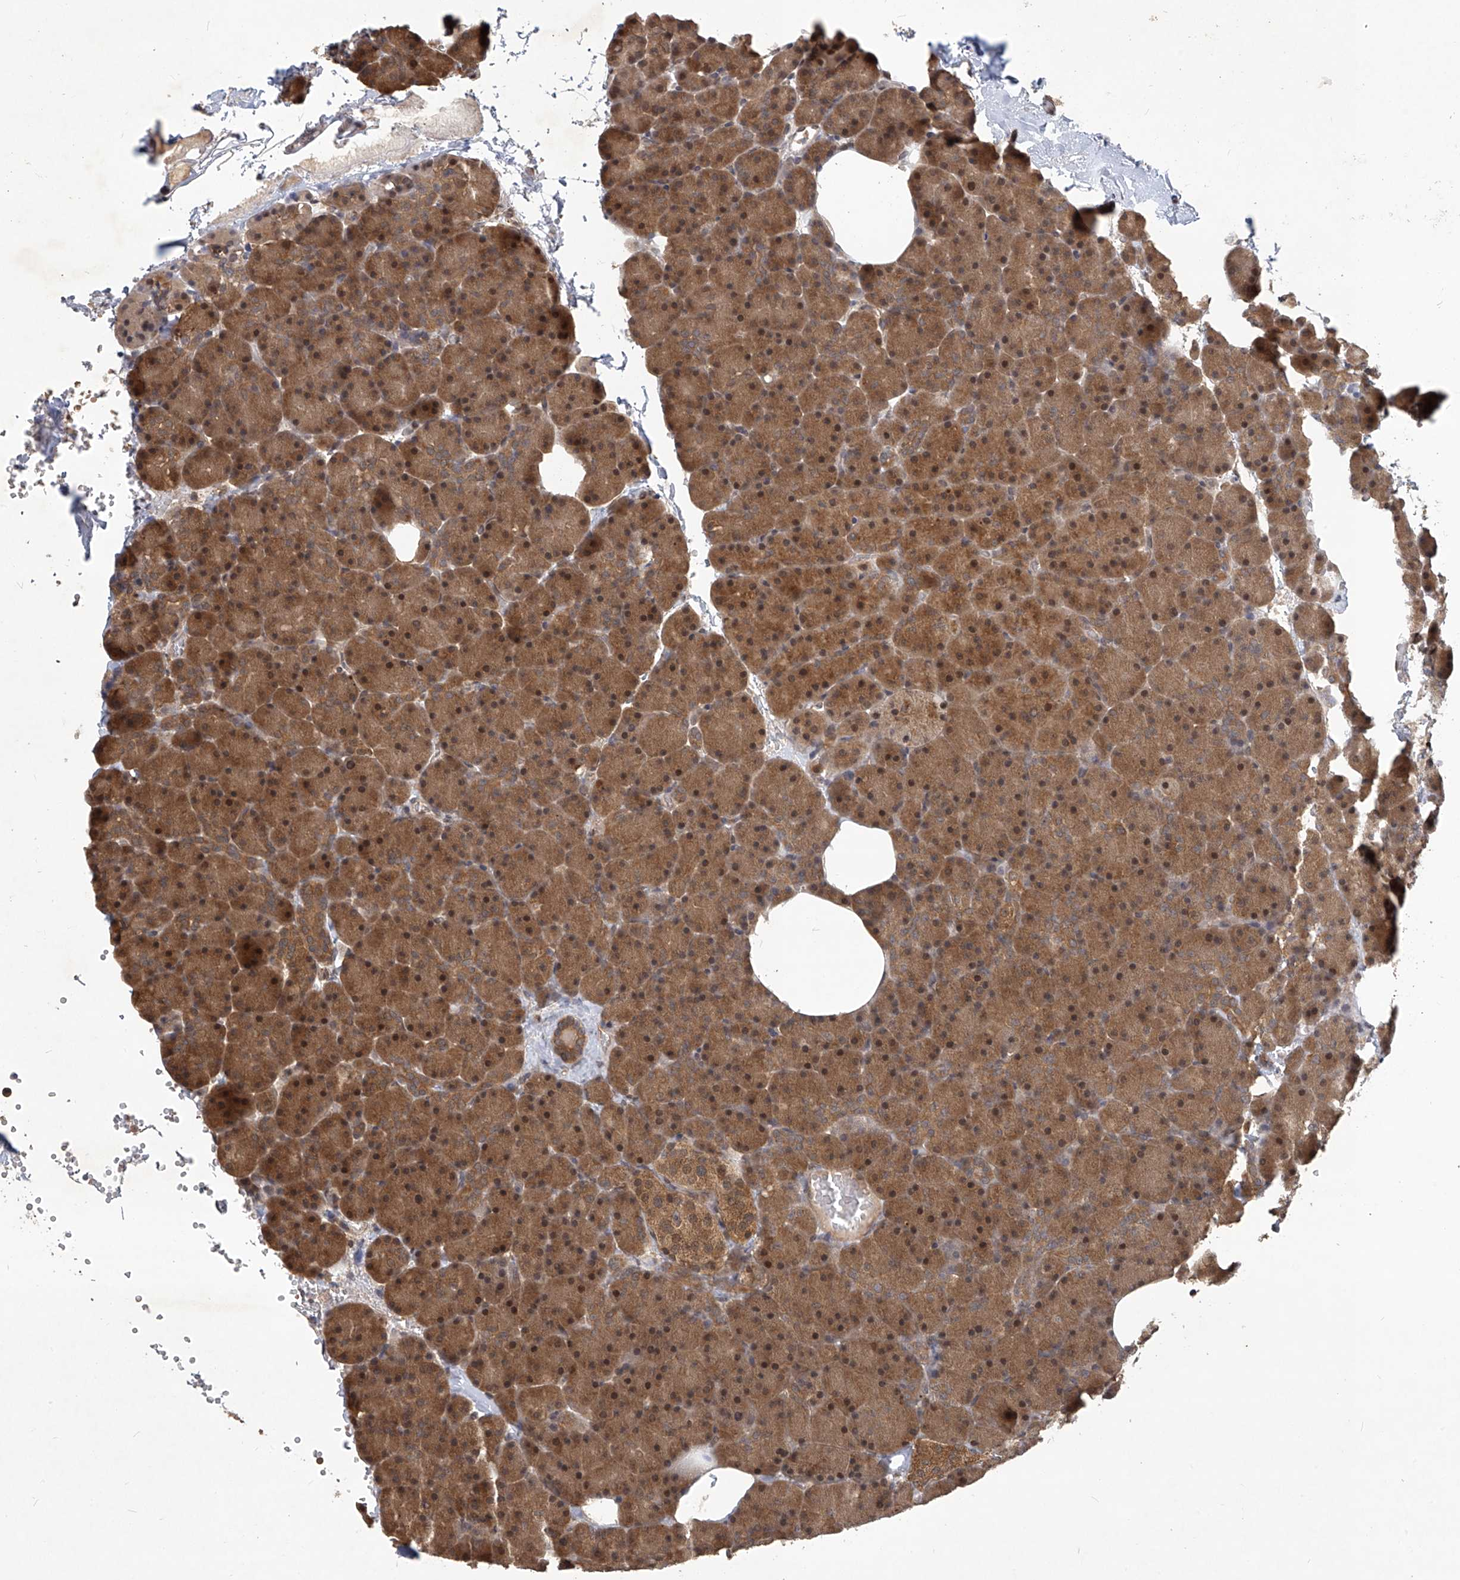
{"staining": {"intensity": "moderate", "quantity": ">75%", "location": "cytoplasmic/membranous"}, "tissue": "pancreas", "cell_type": "Exocrine glandular cells", "image_type": "normal", "snomed": [{"axis": "morphology", "description": "Normal tissue, NOS"}, {"axis": "morphology", "description": "Carcinoid, malignant, NOS"}, {"axis": "topography", "description": "Pancreas"}], "caption": "Protein staining reveals moderate cytoplasmic/membranous expression in approximately >75% of exocrine glandular cells in benign pancreas.", "gene": "PSMB1", "patient": {"sex": "female", "age": 35}}